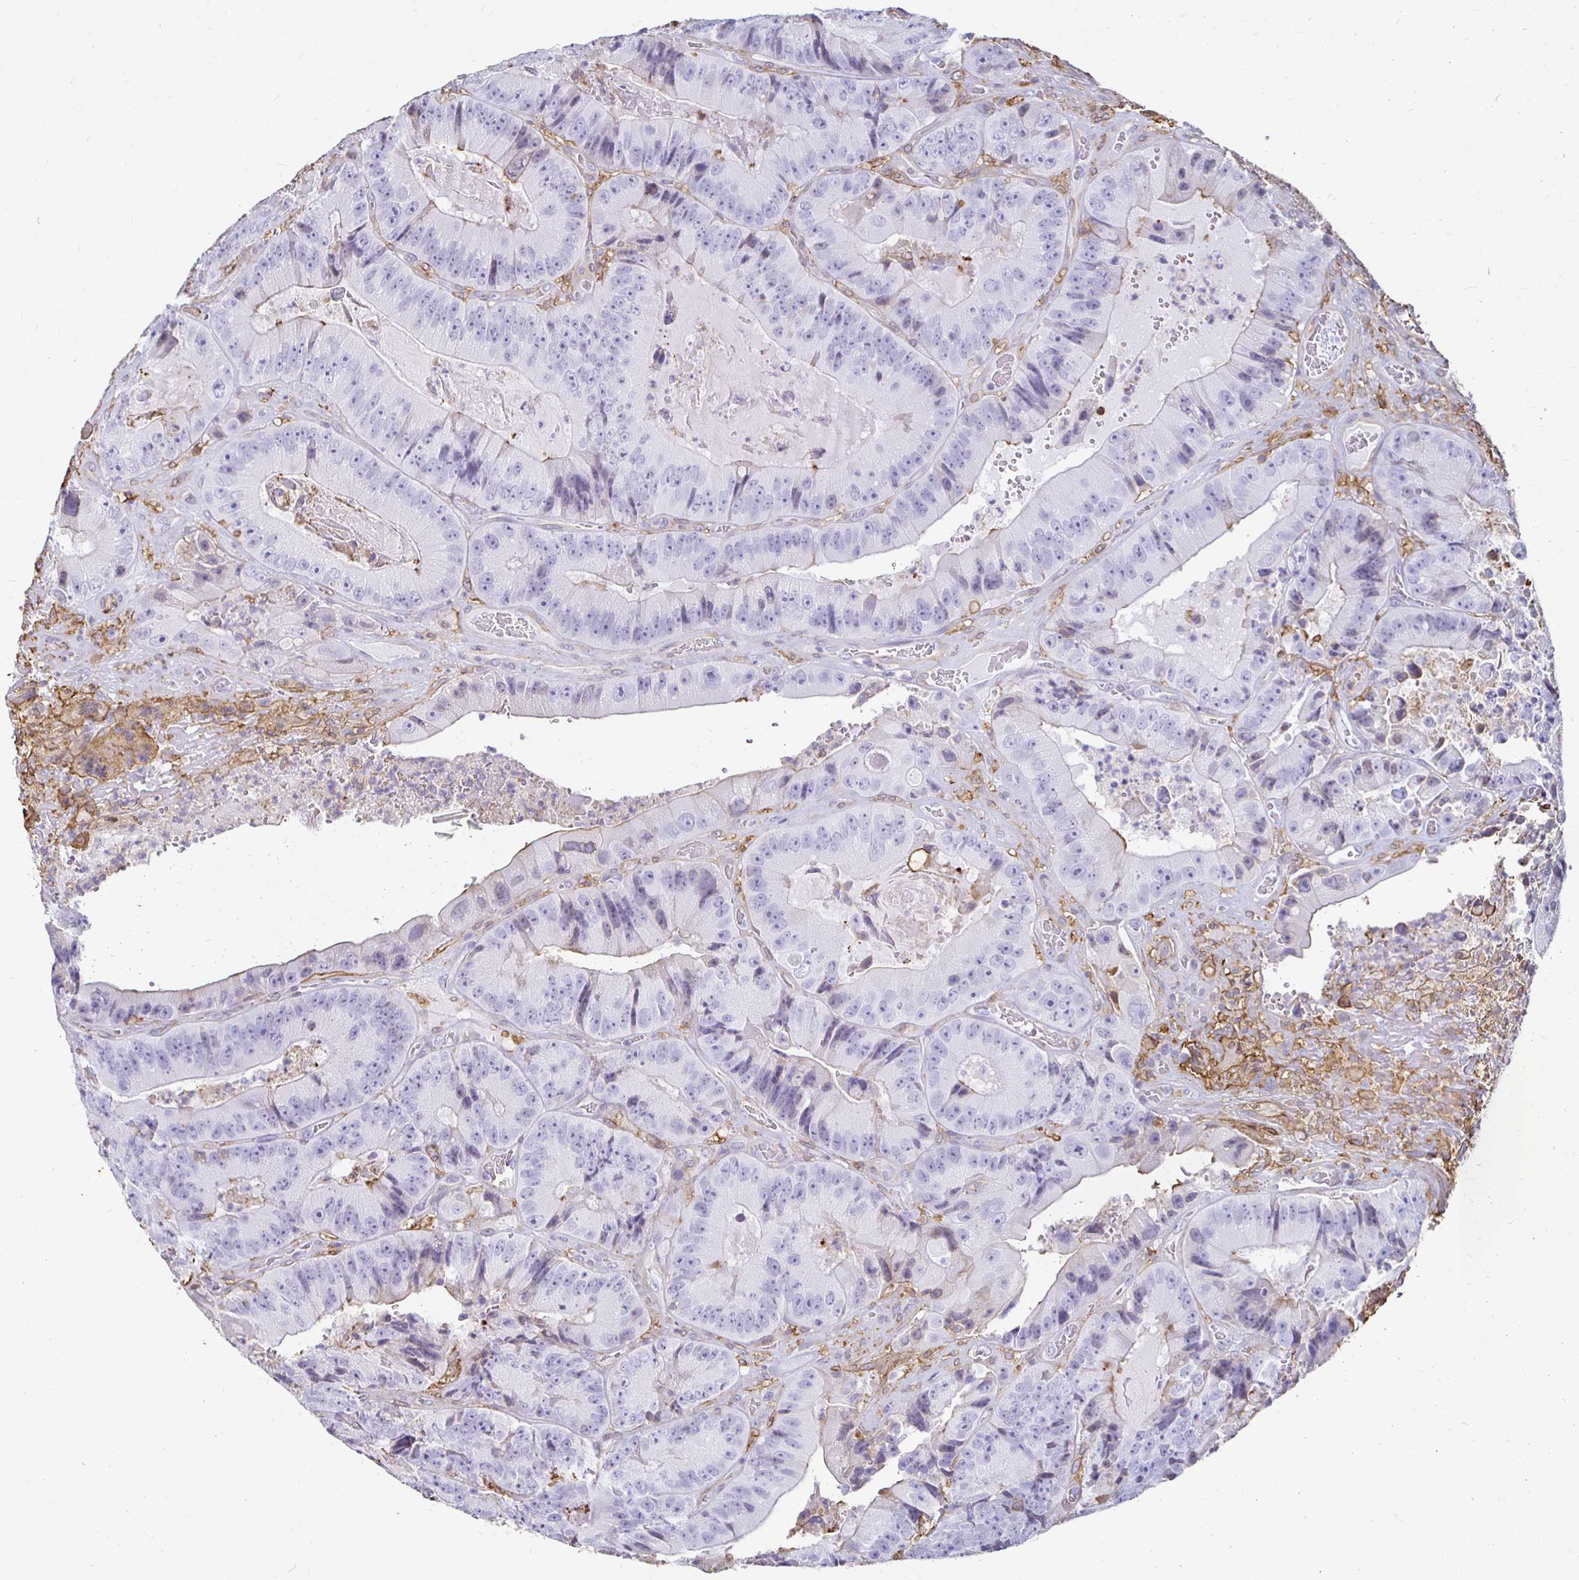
{"staining": {"intensity": "negative", "quantity": "none", "location": "none"}, "tissue": "colorectal cancer", "cell_type": "Tumor cells", "image_type": "cancer", "snomed": [{"axis": "morphology", "description": "Adenocarcinoma, NOS"}, {"axis": "topography", "description": "Colon"}], "caption": "DAB (3,3'-diaminobenzidine) immunohistochemical staining of human colorectal cancer (adenocarcinoma) displays no significant staining in tumor cells. The staining is performed using DAB brown chromogen with nuclei counter-stained in using hematoxylin.", "gene": "TAS1R3", "patient": {"sex": "female", "age": 86}}